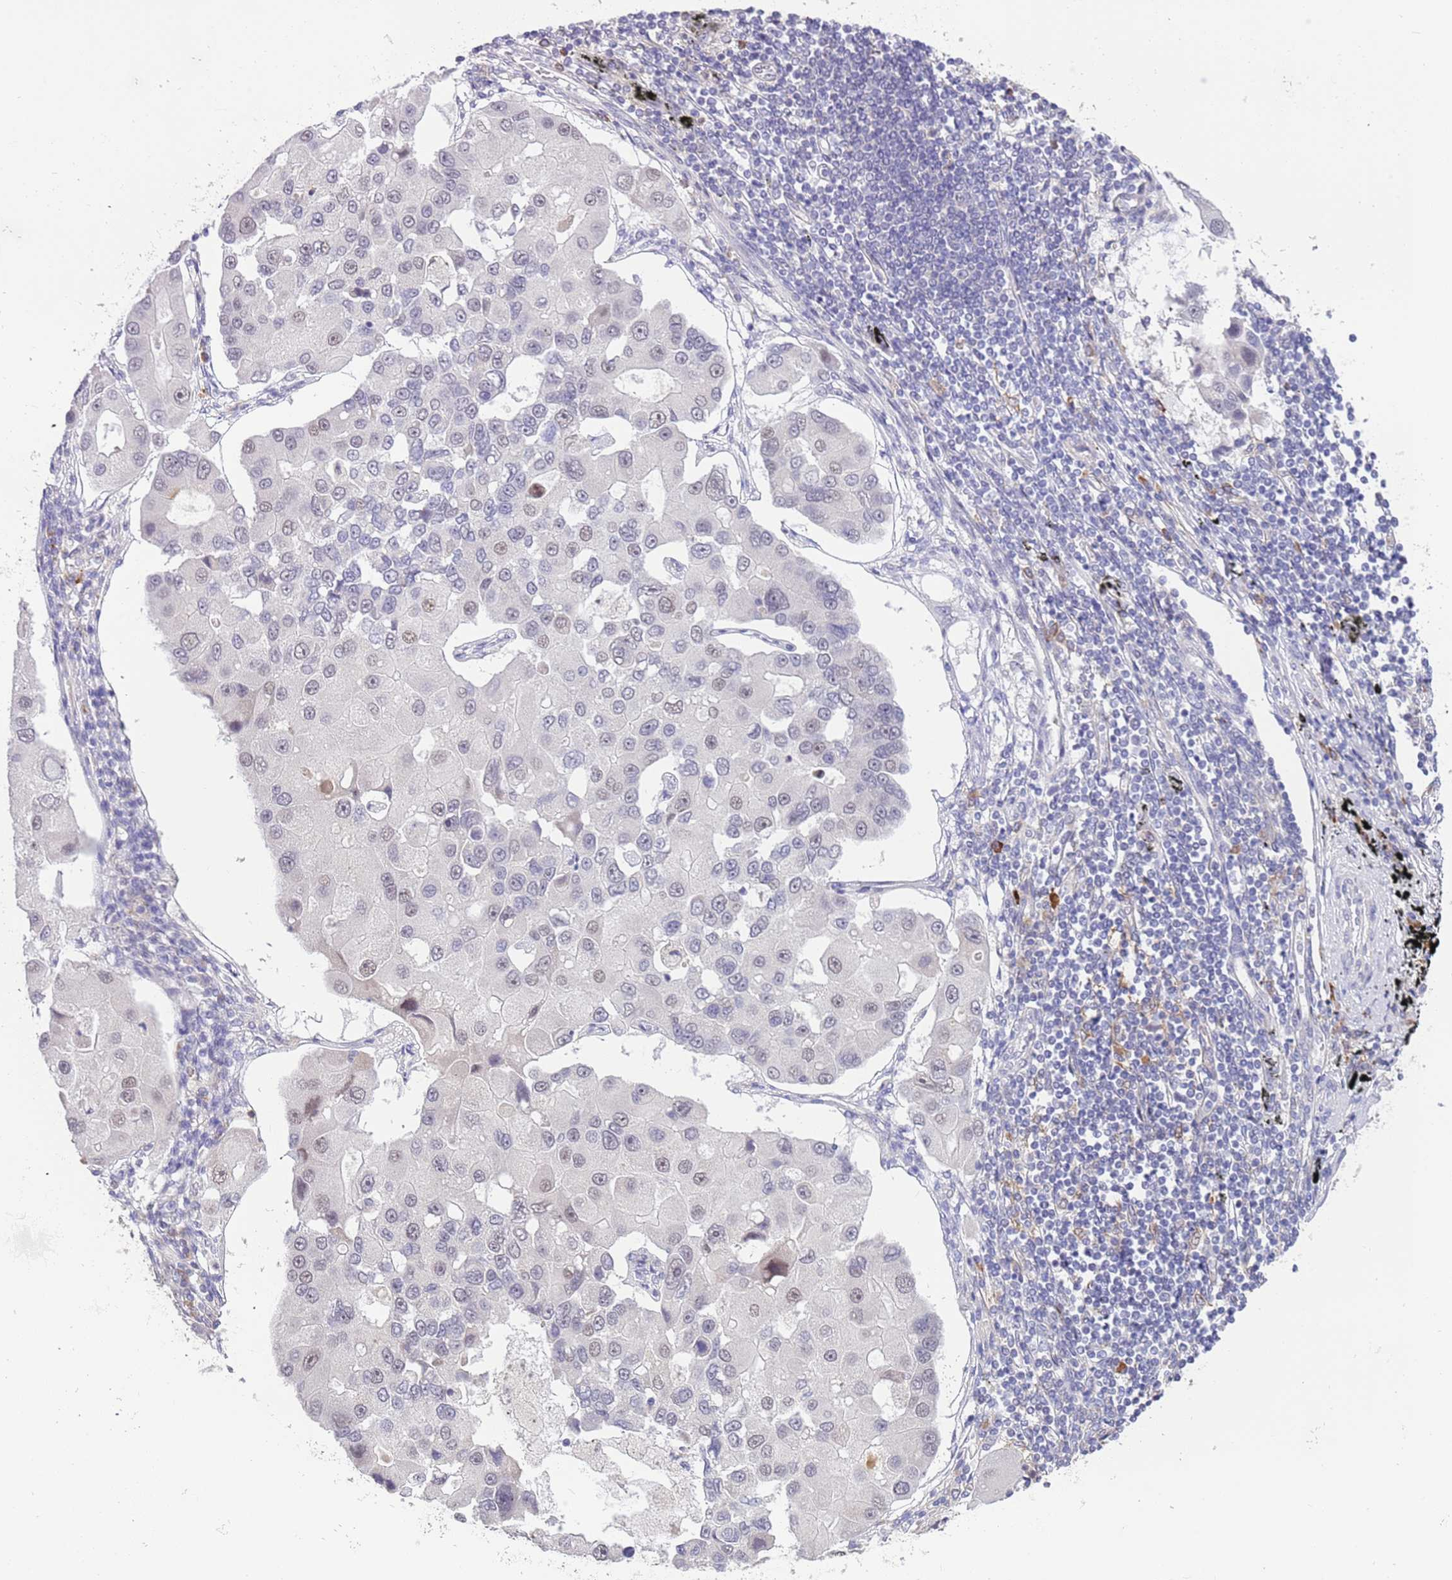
{"staining": {"intensity": "weak", "quantity": "<25%", "location": "nuclear"}, "tissue": "lung cancer", "cell_type": "Tumor cells", "image_type": "cancer", "snomed": [{"axis": "morphology", "description": "Adenocarcinoma, NOS"}, {"axis": "topography", "description": "Lung"}], "caption": "Immunohistochemical staining of adenocarcinoma (lung) exhibits no significant positivity in tumor cells.", "gene": "MAGEF1", "patient": {"sex": "female", "age": 54}}